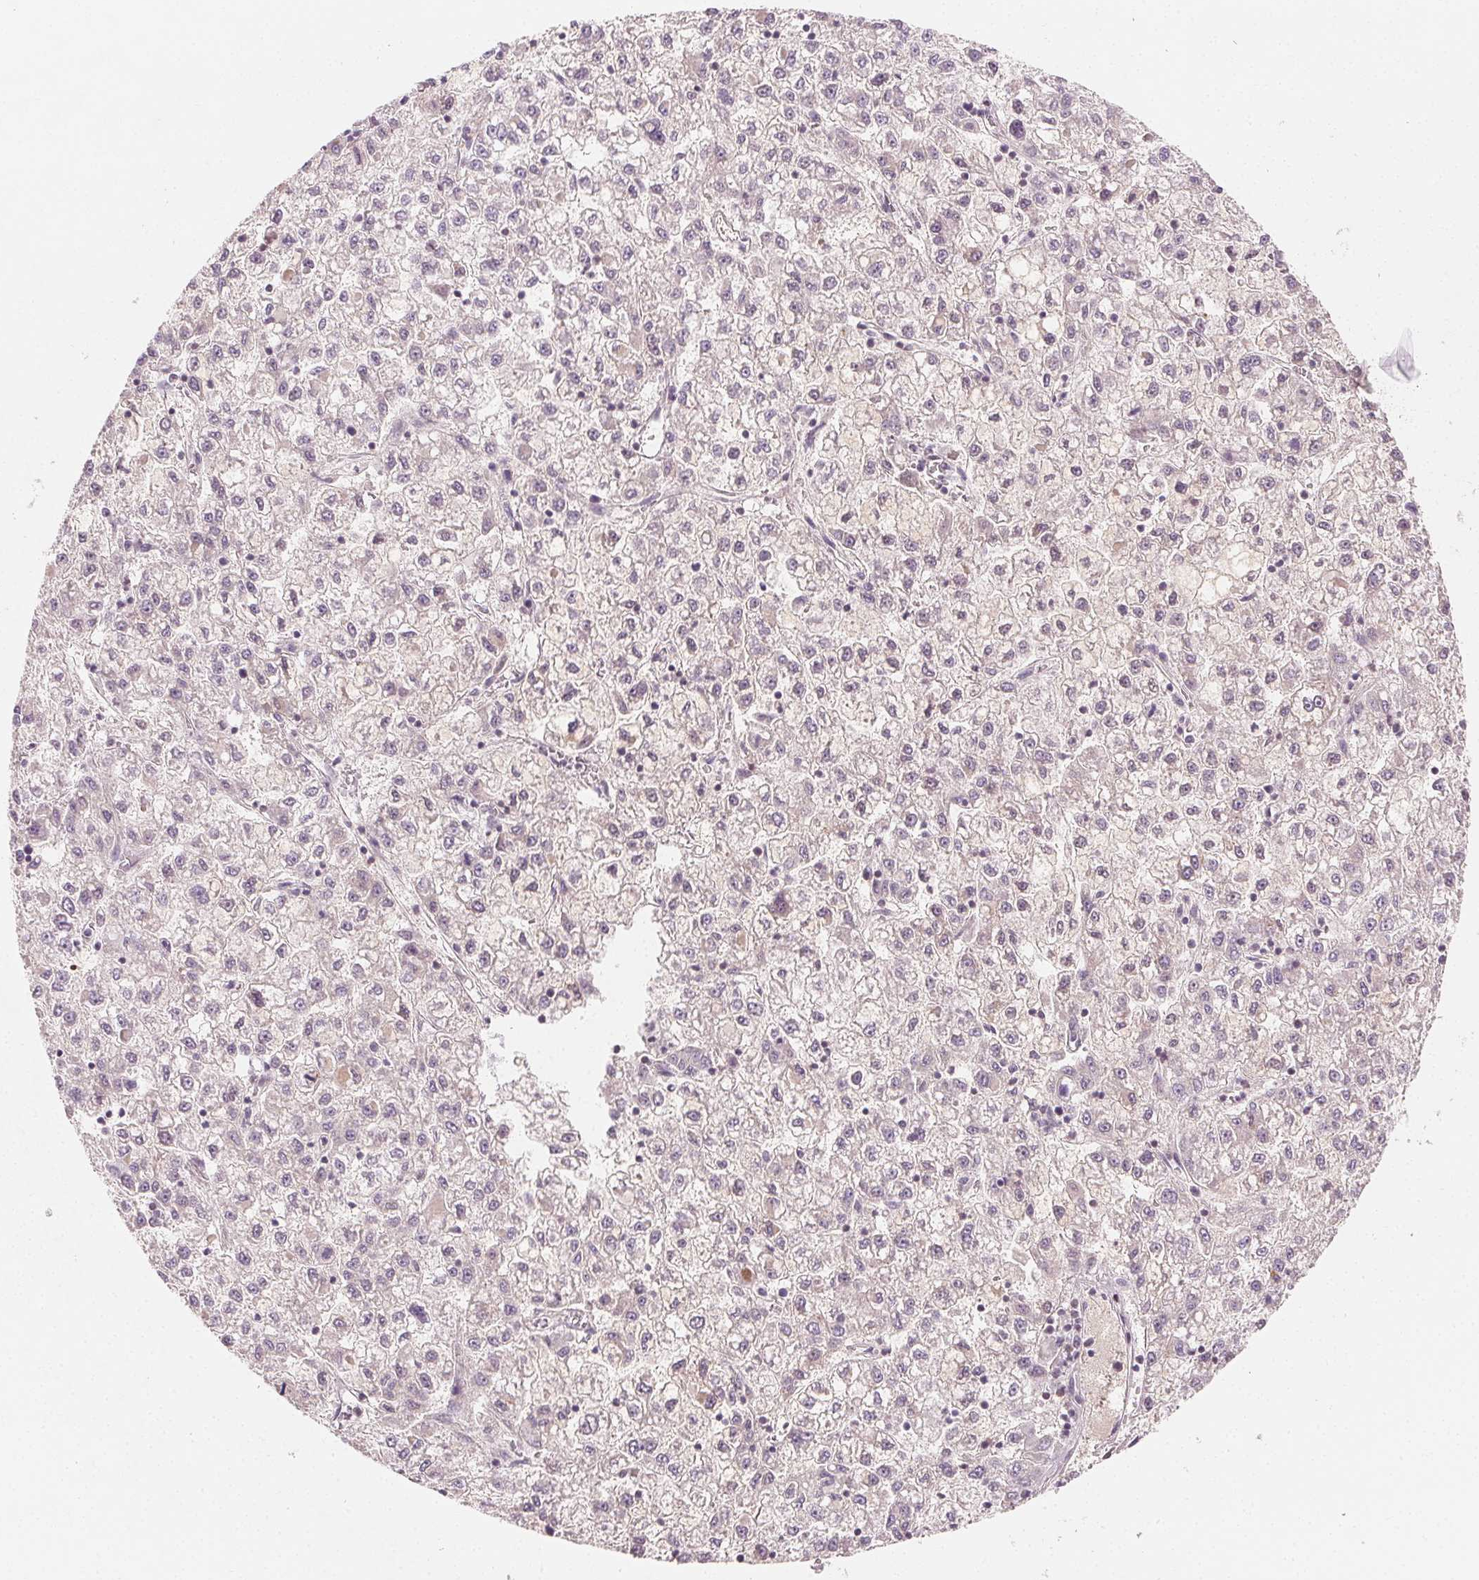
{"staining": {"intensity": "negative", "quantity": "none", "location": "none"}, "tissue": "liver cancer", "cell_type": "Tumor cells", "image_type": "cancer", "snomed": [{"axis": "morphology", "description": "Carcinoma, Hepatocellular, NOS"}, {"axis": "topography", "description": "Liver"}], "caption": "Liver hepatocellular carcinoma was stained to show a protein in brown. There is no significant staining in tumor cells.", "gene": "AFM", "patient": {"sex": "male", "age": 40}}